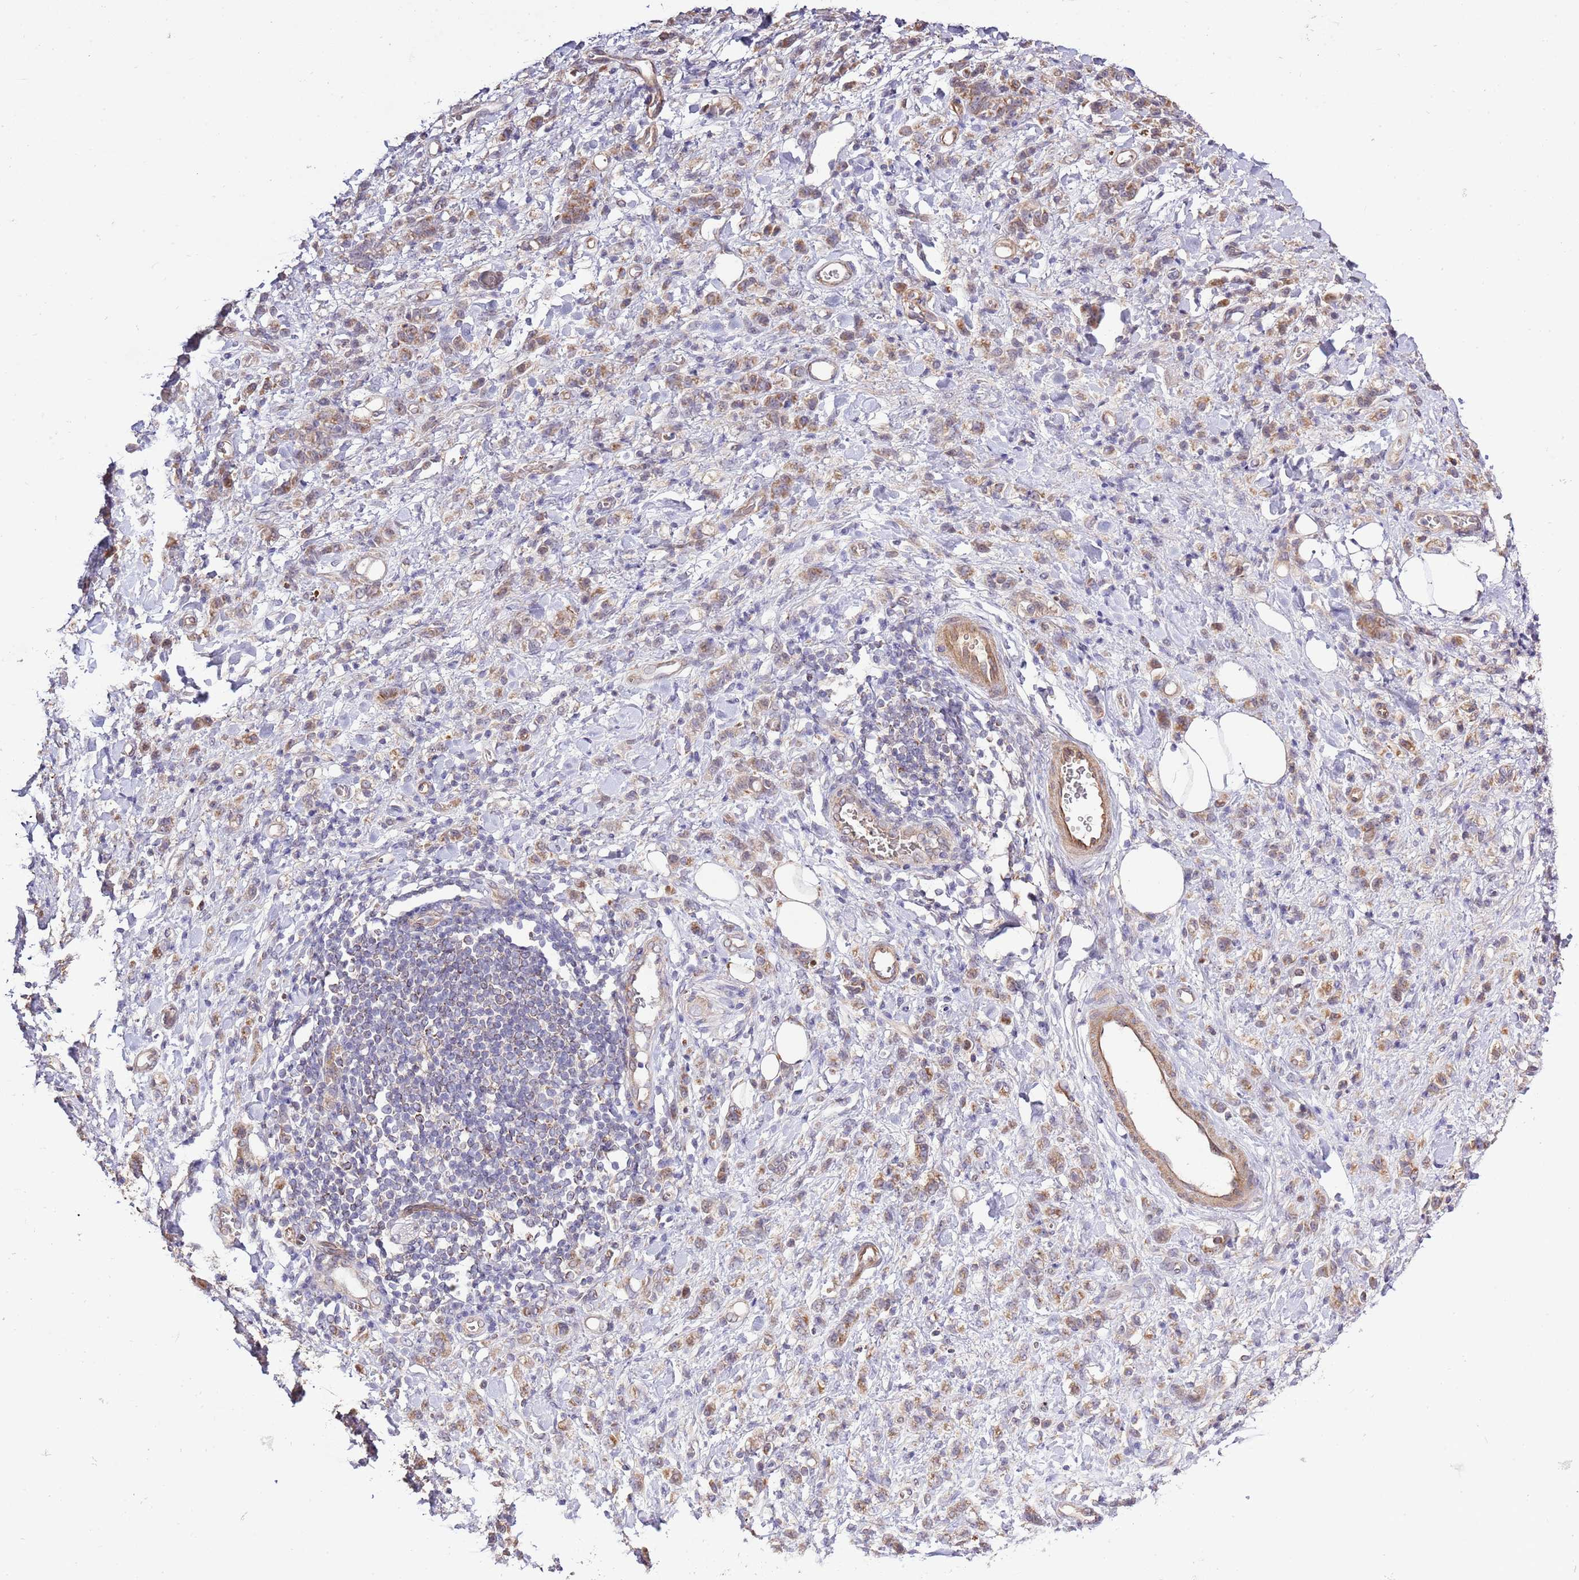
{"staining": {"intensity": "moderate", "quantity": ">75%", "location": "cytoplasmic/membranous"}, "tissue": "stomach cancer", "cell_type": "Tumor cells", "image_type": "cancer", "snomed": [{"axis": "morphology", "description": "Adenocarcinoma, NOS"}, {"axis": "topography", "description": "Stomach"}], "caption": "This image shows immunohistochemistry (IHC) staining of stomach cancer, with medium moderate cytoplasmic/membranous staining in about >75% of tumor cells.", "gene": "IVD", "patient": {"sex": "male", "age": 77}}